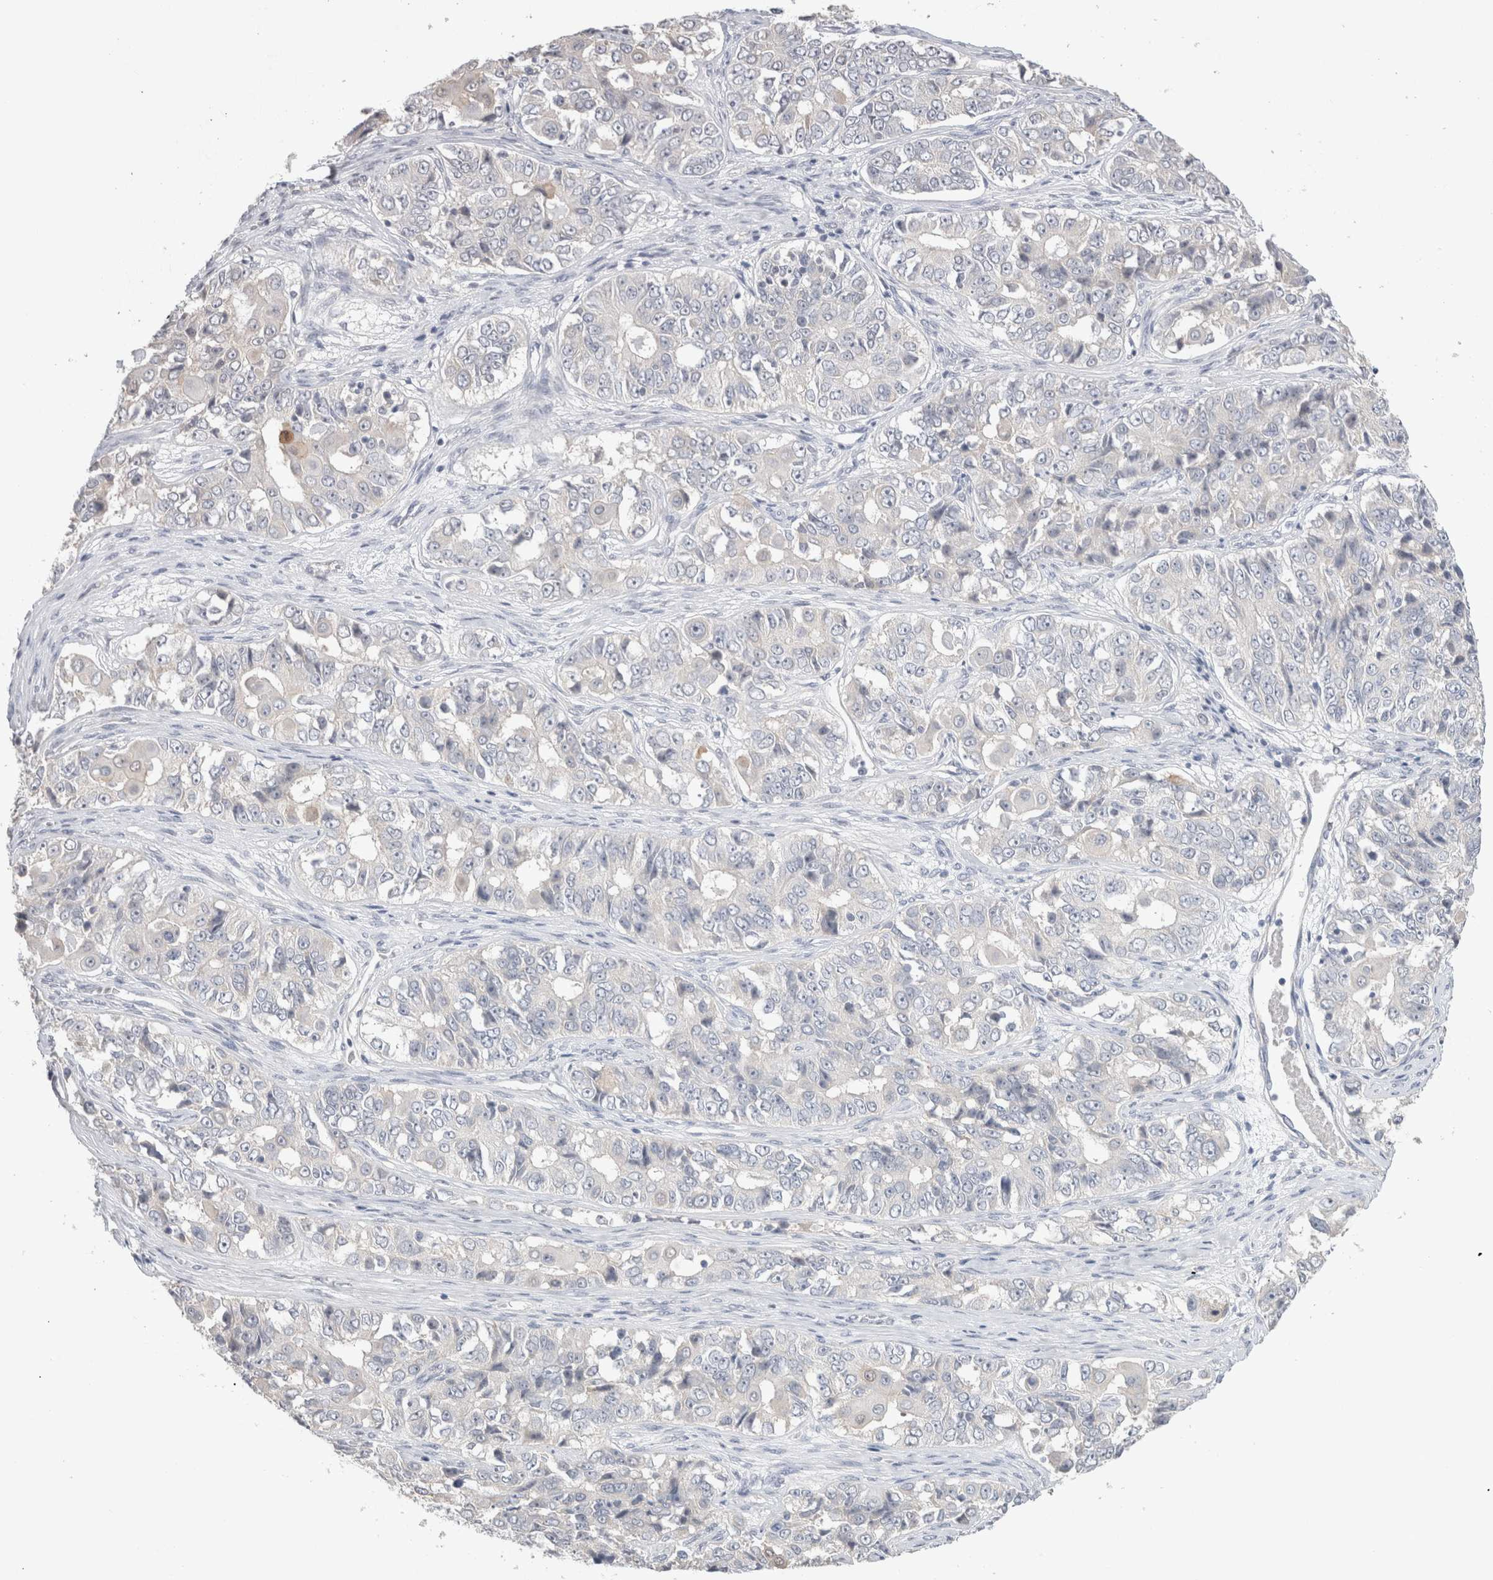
{"staining": {"intensity": "negative", "quantity": "none", "location": "none"}, "tissue": "ovarian cancer", "cell_type": "Tumor cells", "image_type": "cancer", "snomed": [{"axis": "morphology", "description": "Carcinoma, endometroid"}, {"axis": "topography", "description": "Ovary"}], "caption": "The photomicrograph displays no staining of tumor cells in ovarian endometroid carcinoma.", "gene": "DMD", "patient": {"sex": "female", "age": 51}}